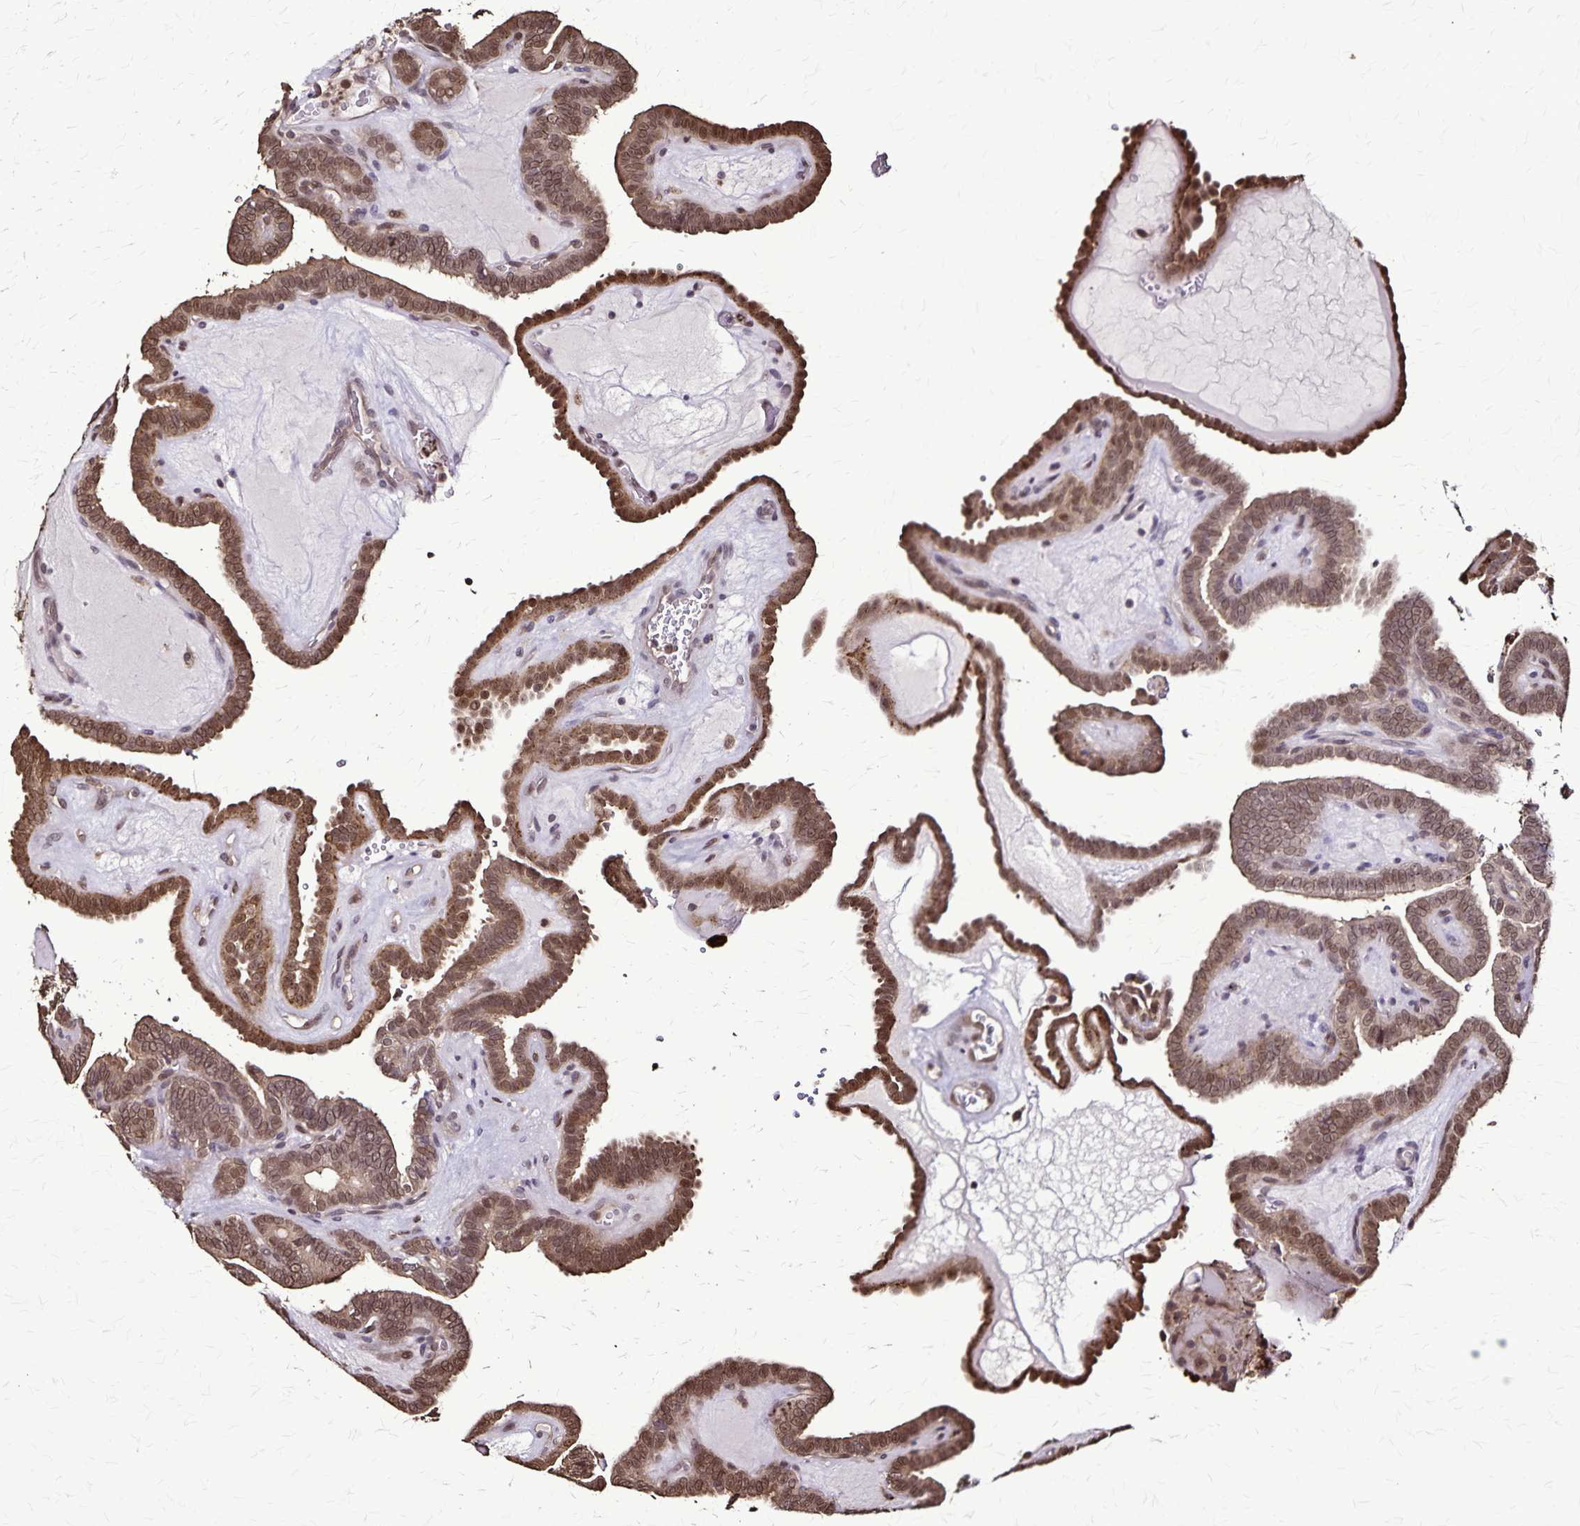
{"staining": {"intensity": "moderate", "quantity": "25%-75%", "location": "cytoplasmic/membranous,nuclear"}, "tissue": "thyroid cancer", "cell_type": "Tumor cells", "image_type": "cancer", "snomed": [{"axis": "morphology", "description": "Papillary adenocarcinoma, NOS"}, {"axis": "topography", "description": "Thyroid gland"}], "caption": "The immunohistochemical stain labels moderate cytoplasmic/membranous and nuclear expression in tumor cells of thyroid cancer tissue. (brown staining indicates protein expression, while blue staining denotes nuclei).", "gene": "CHMP1B", "patient": {"sex": "female", "age": 21}}